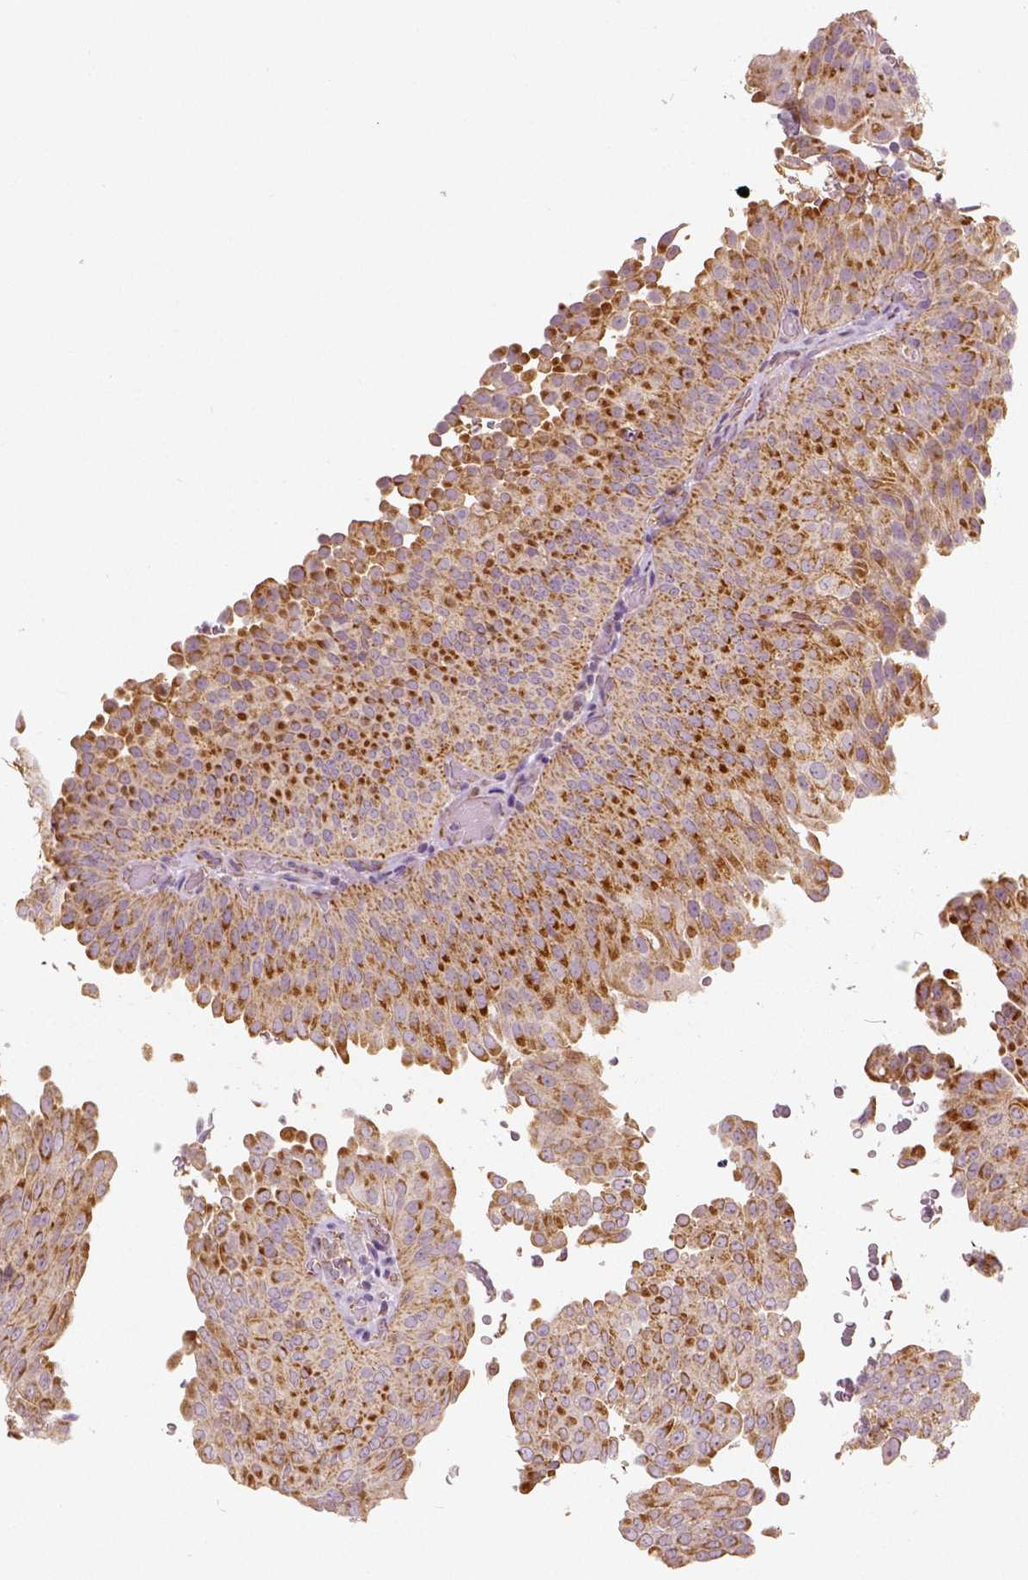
{"staining": {"intensity": "moderate", "quantity": ">75%", "location": "cytoplasmic/membranous"}, "tissue": "urothelial cancer", "cell_type": "Tumor cells", "image_type": "cancer", "snomed": [{"axis": "morphology", "description": "Urothelial carcinoma, NOS"}, {"axis": "topography", "description": "Urinary bladder"}], "caption": "Immunohistochemistry (IHC) image of human urothelial cancer stained for a protein (brown), which demonstrates medium levels of moderate cytoplasmic/membranous staining in approximately >75% of tumor cells.", "gene": "PGAM5", "patient": {"sex": "male", "age": 62}}